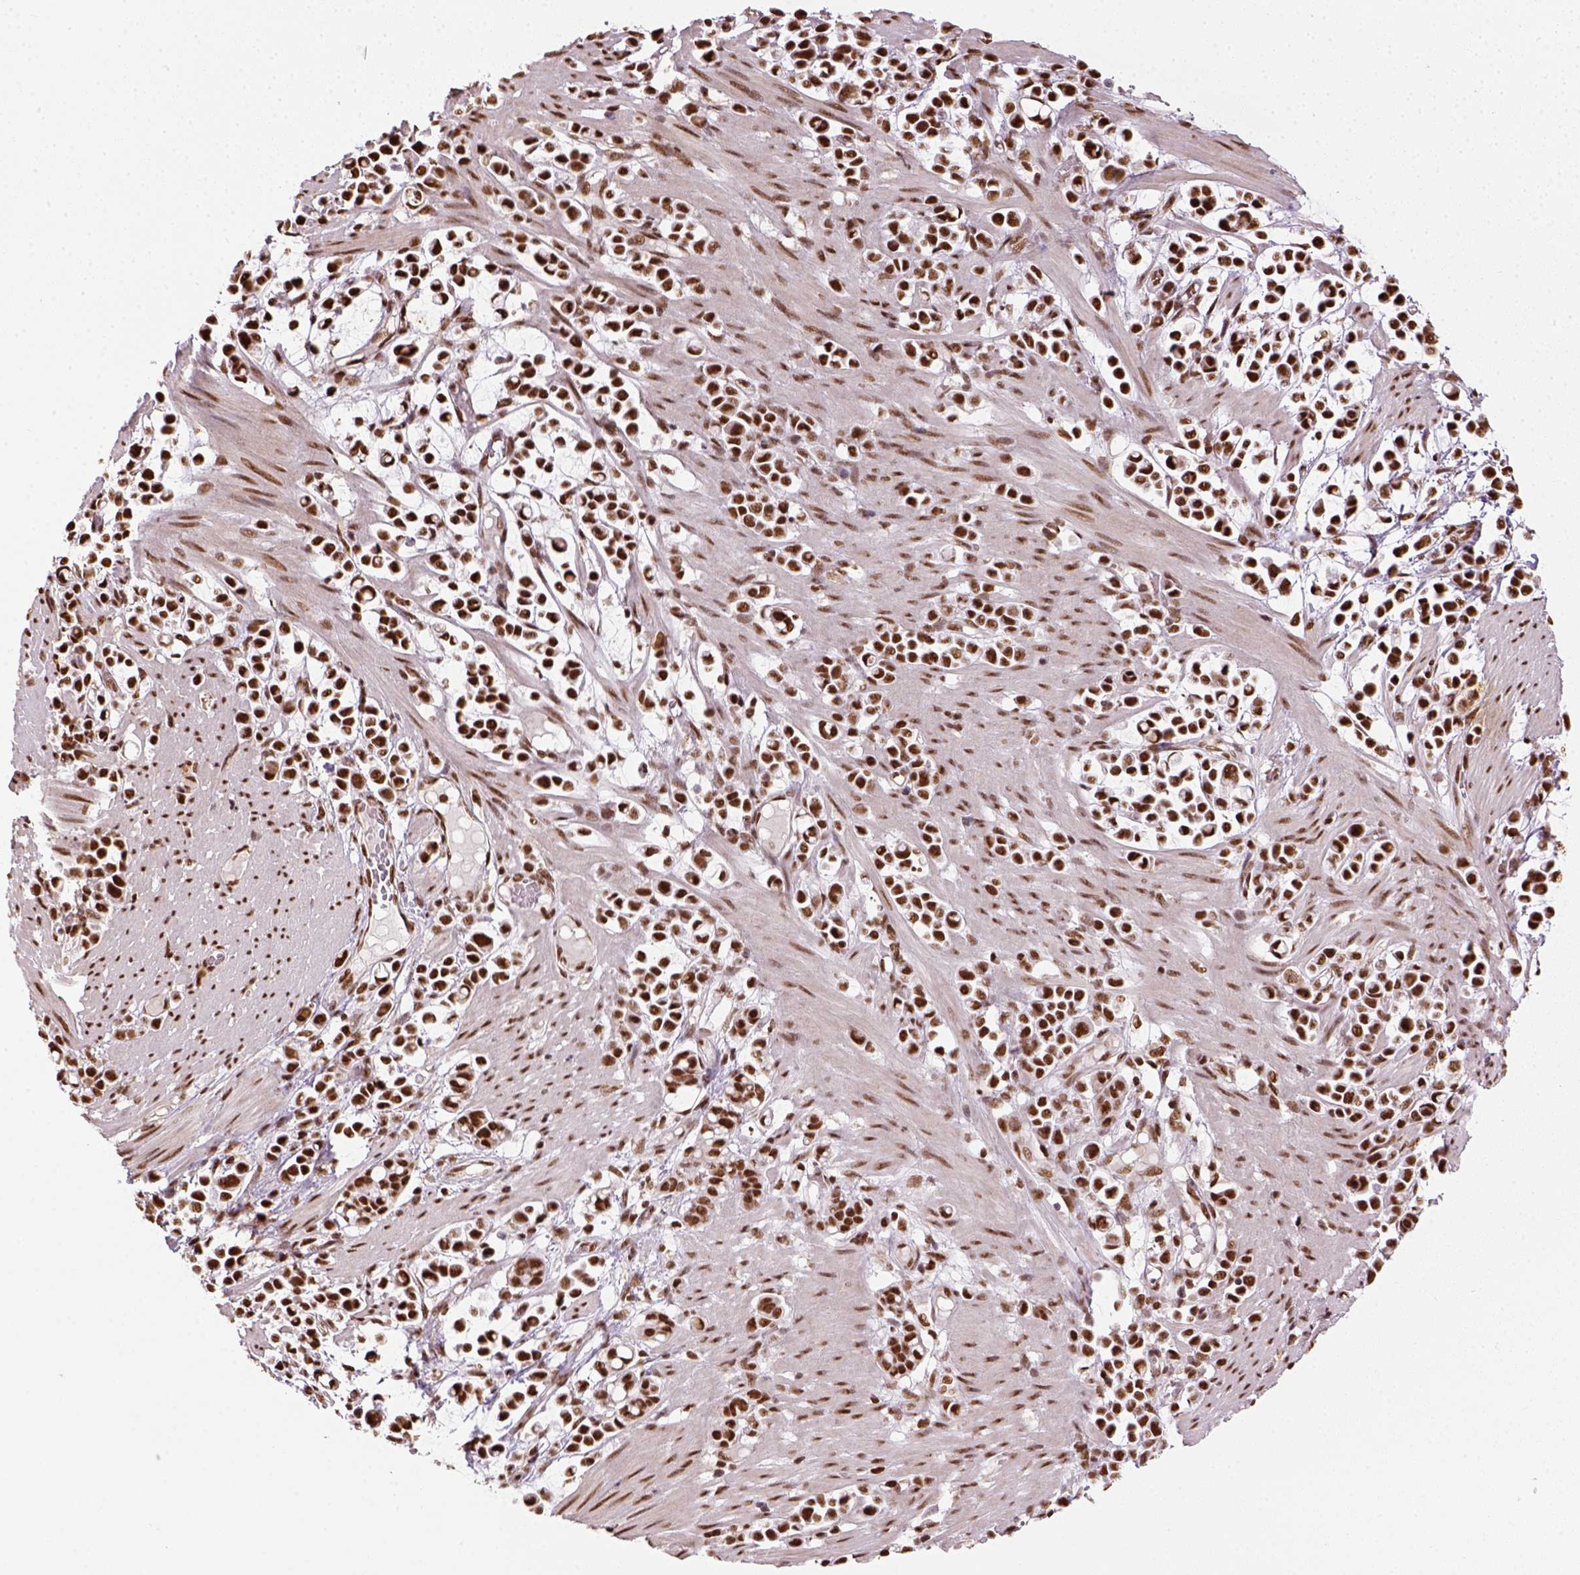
{"staining": {"intensity": "strong", "quantity": ">75%", "location": "nuclear"}, "tissue": "stomach cancer", "cell_type": "Tumor cells", "image_type": "cancer", "snomed": [{"axis": "morphology", "description": "Adenocarcinoma, NOS"}, {"axis": "topography", "description": "Stomach"}], "caption": "Immunohistochemistry (IHC) histopathology image of human stomach cancer stained for a protein (brown), which reveals high levels of strong nuclear expression in approximately >75% of tumor cells.", "gene": "CCAR1", "patient": {"sex": "male", "age": 82}}